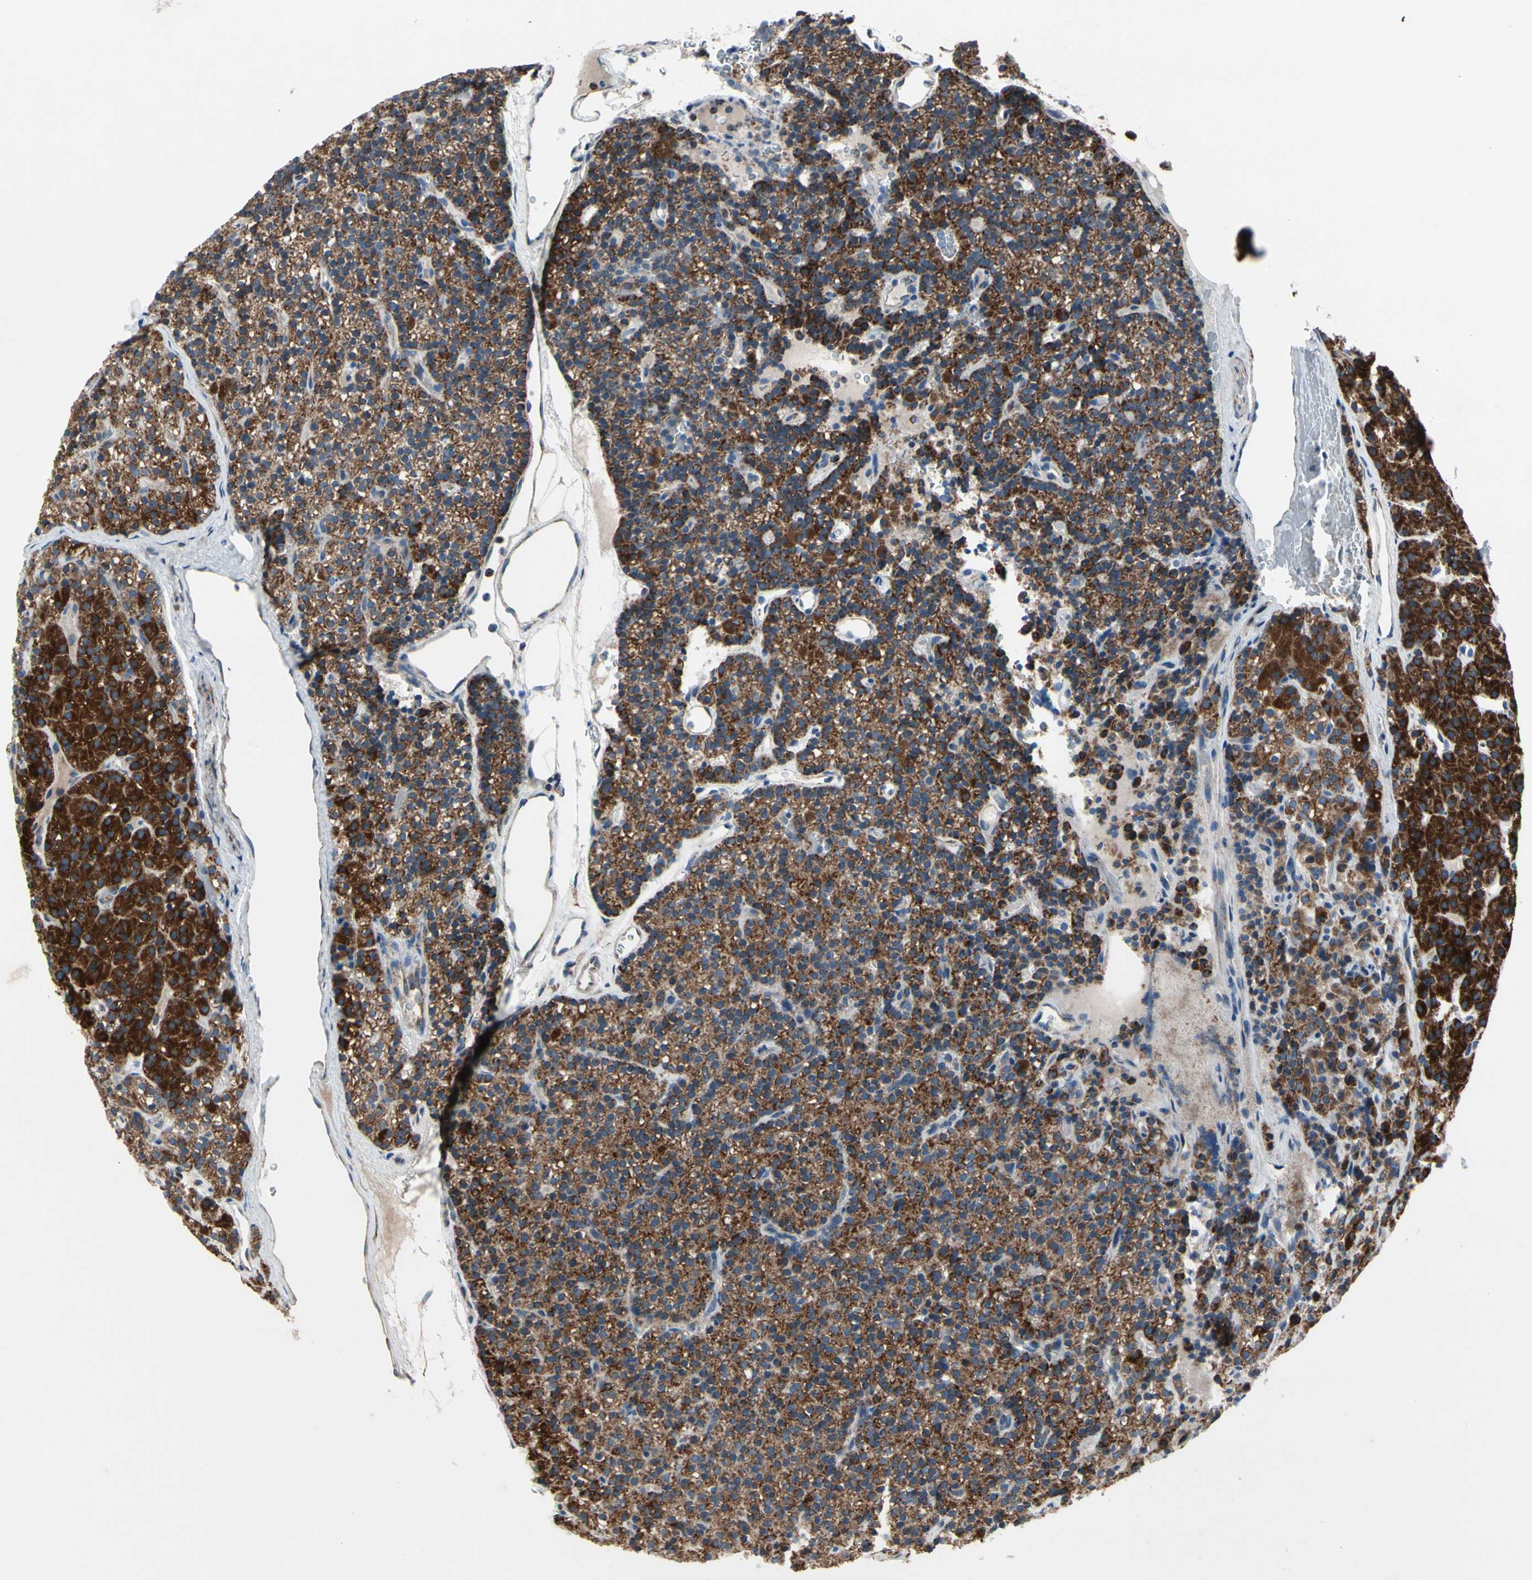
{"staining": {"intensity": "moderate", "quantity": ">75%", "location": "cytoplasmic/membranous"}, "tissue": "parathyroid gland", "cell_type": "Glandular cells", "image_type": "normal", "snomed": [{"axis": "morphology", "description": "Normal tissue, NOS"}, {"axis": "morphology", "description": "Hyperplasia, NOS"}, {"axis": "topography", "description": "Parathyroid gland"}], "caption": "Brown immunohistochemical staining in normal parathyroid gland displays moderate cytoplasmic/membranous positivity in about >75% of glandular cells. Using DAB (brown) and hematoxylin (blue) stains, captured at high magnification using brightfield microscopy.", "gene": "CPT1A", "patient": {"sex": "male", "age": 44}}